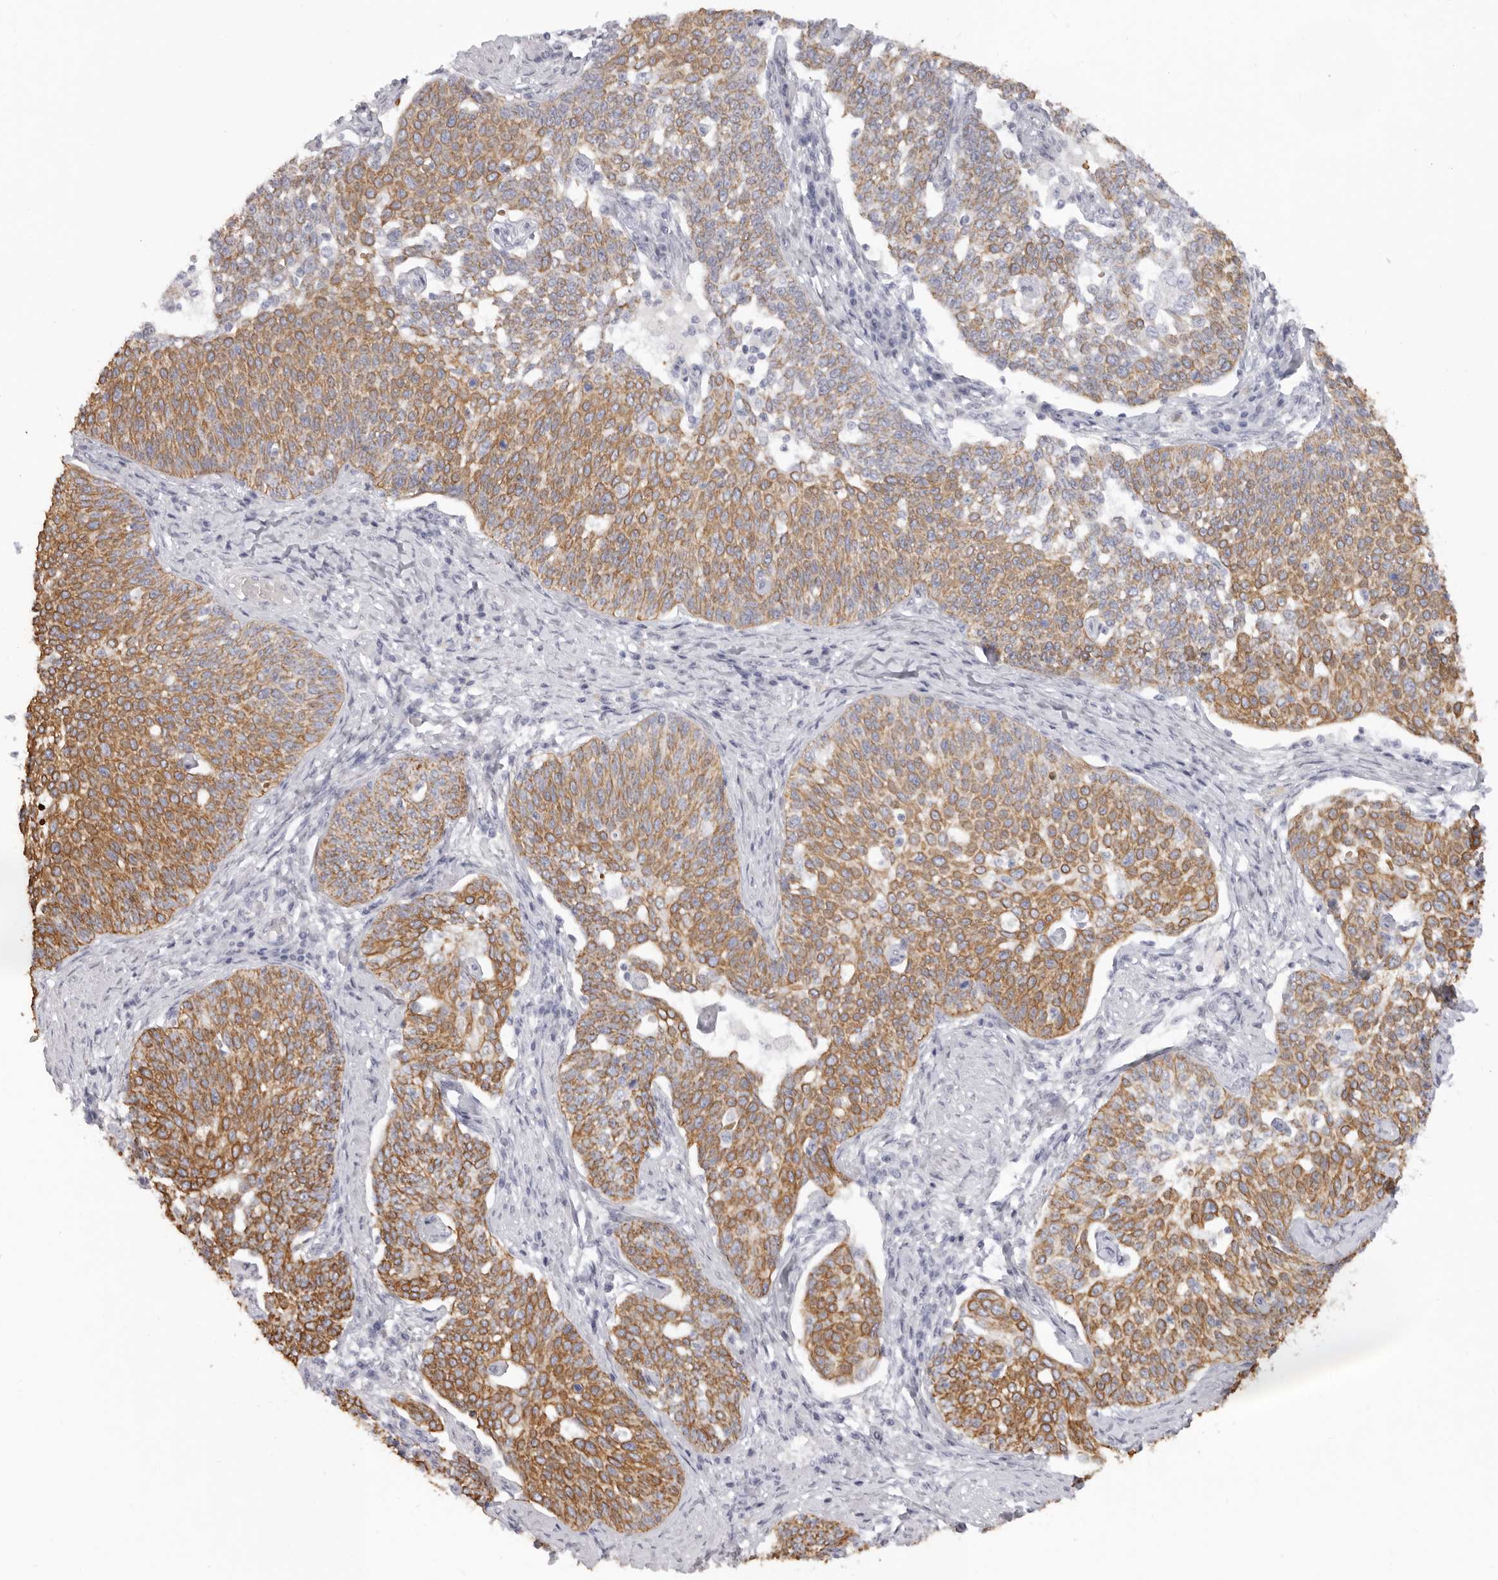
{"staining": {"intensity": "moderate", "quantity": ">75%", "location": "cytoplasmic/membranous"}, "tissue": "cervical cancer", "cell_type": "Tumor cells", "image_type": "cancer", "snomed": [{"axis": "morphology", "description": "Squamous cell carcinoma, NOS"}, {"axis": "topography", "description": "Cervix"}], "caption": "Immunohistochemistry (IHC) (DAB) staining of human cervical cancer exhibits moderate cytoplasmic/membranous protein positivity in about >75% of tumor cells.", "gene": "RXFP1", "patient": {"sex": "female", "age": 34}}